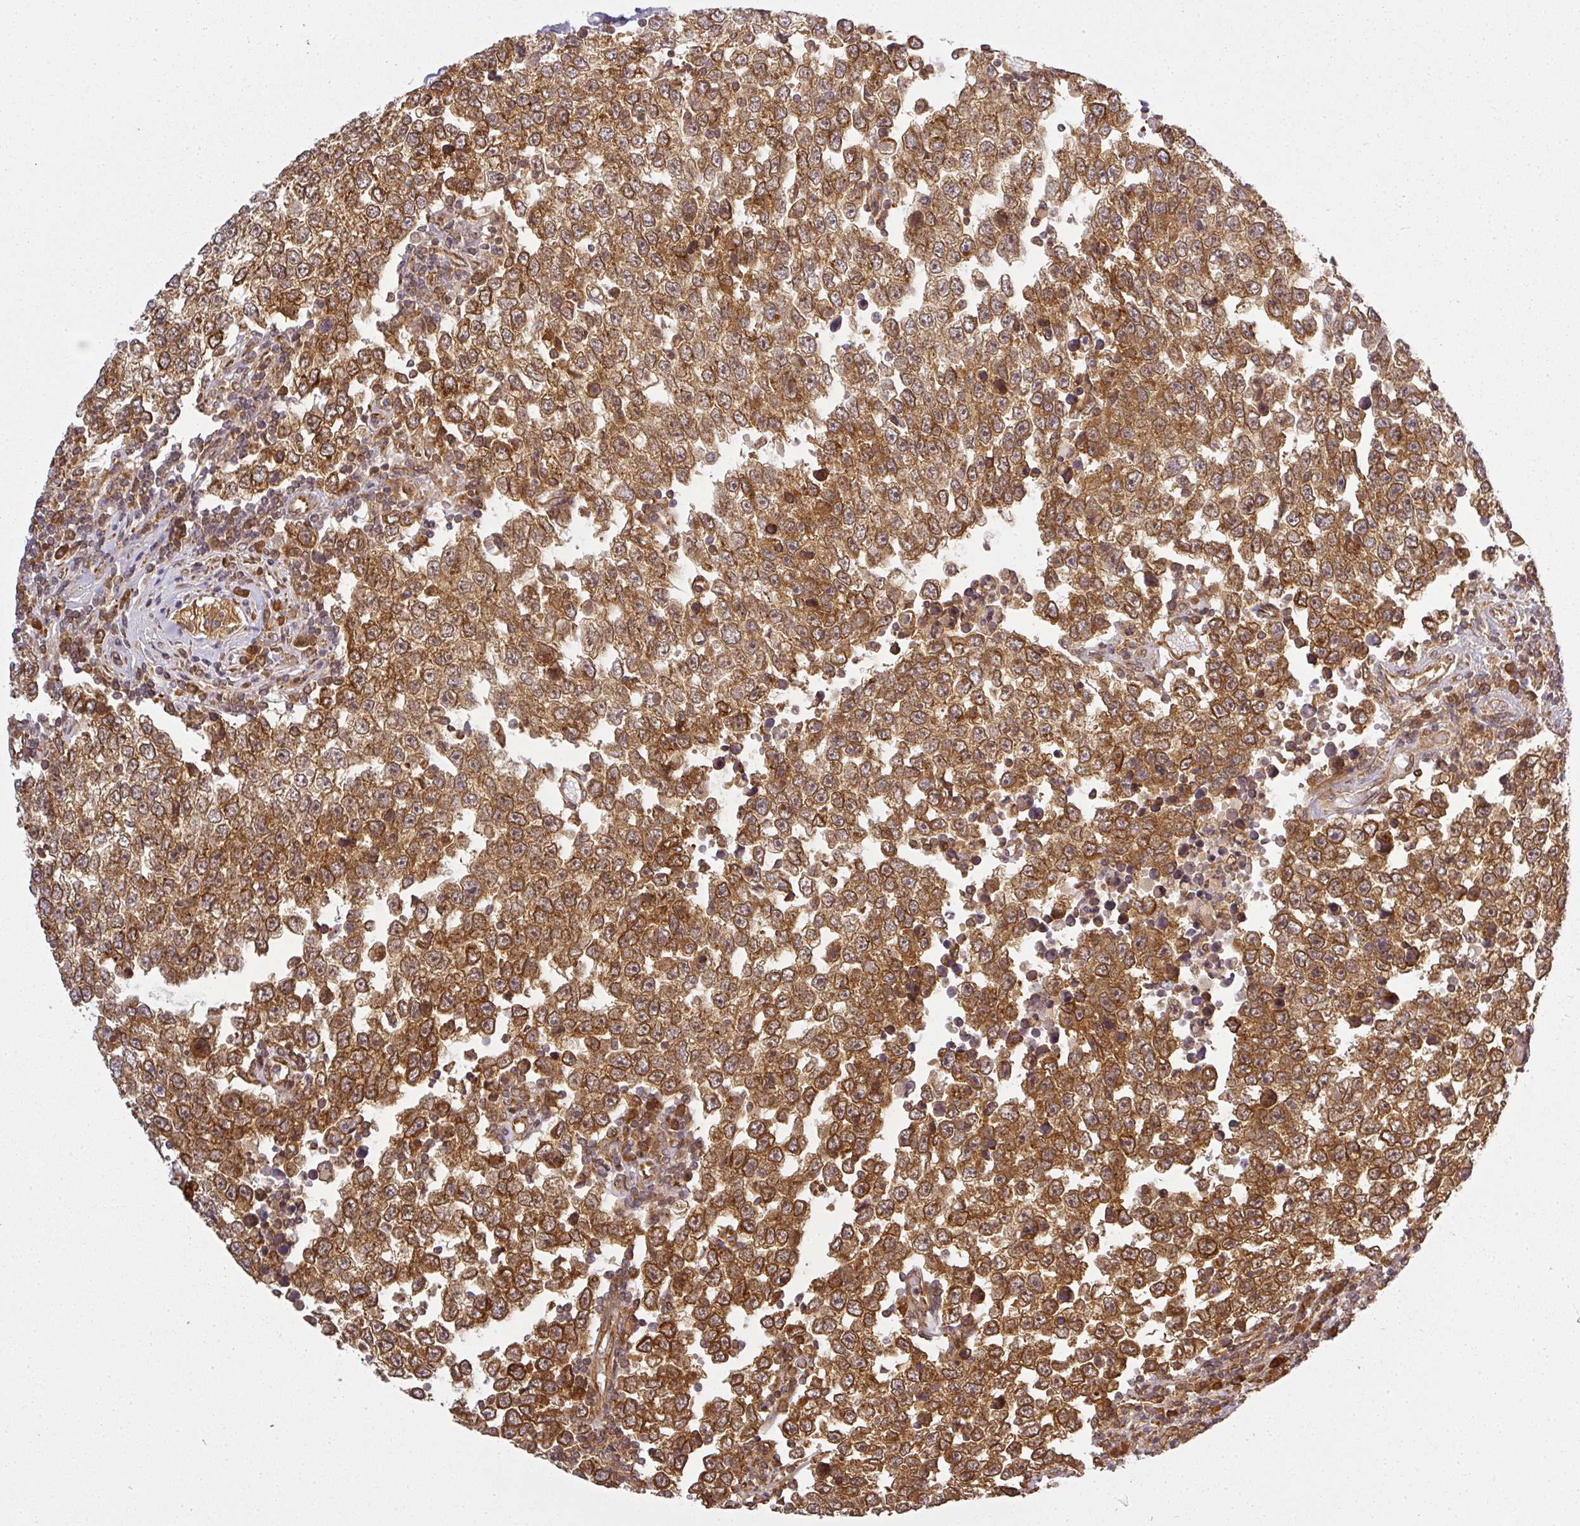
{"staining": {"intensity": "moderate", "quantity": ">75%", "location": "cytoplasmic/membranous"}, "tissue": "testis cancer", "cell_type": "Tumor cells", "image_type": "cancer", "snomed": [{"axis": "morphology", "description": "Seminoma, NOS"}, {"axis": "morphology", "description": "Carcinoma, Embryonal, NOS"}, {"axis": "topography", "description": "Testis"}], "caption": "Approximately >75% of tumor cells in testis cancer demonstrate moderate cytoplasmic/membranous protein positivity as visualized by brown immunohistochemical staining.", "gene": "PPP6R3", "patient": {"sex": "male", "age": 28}}